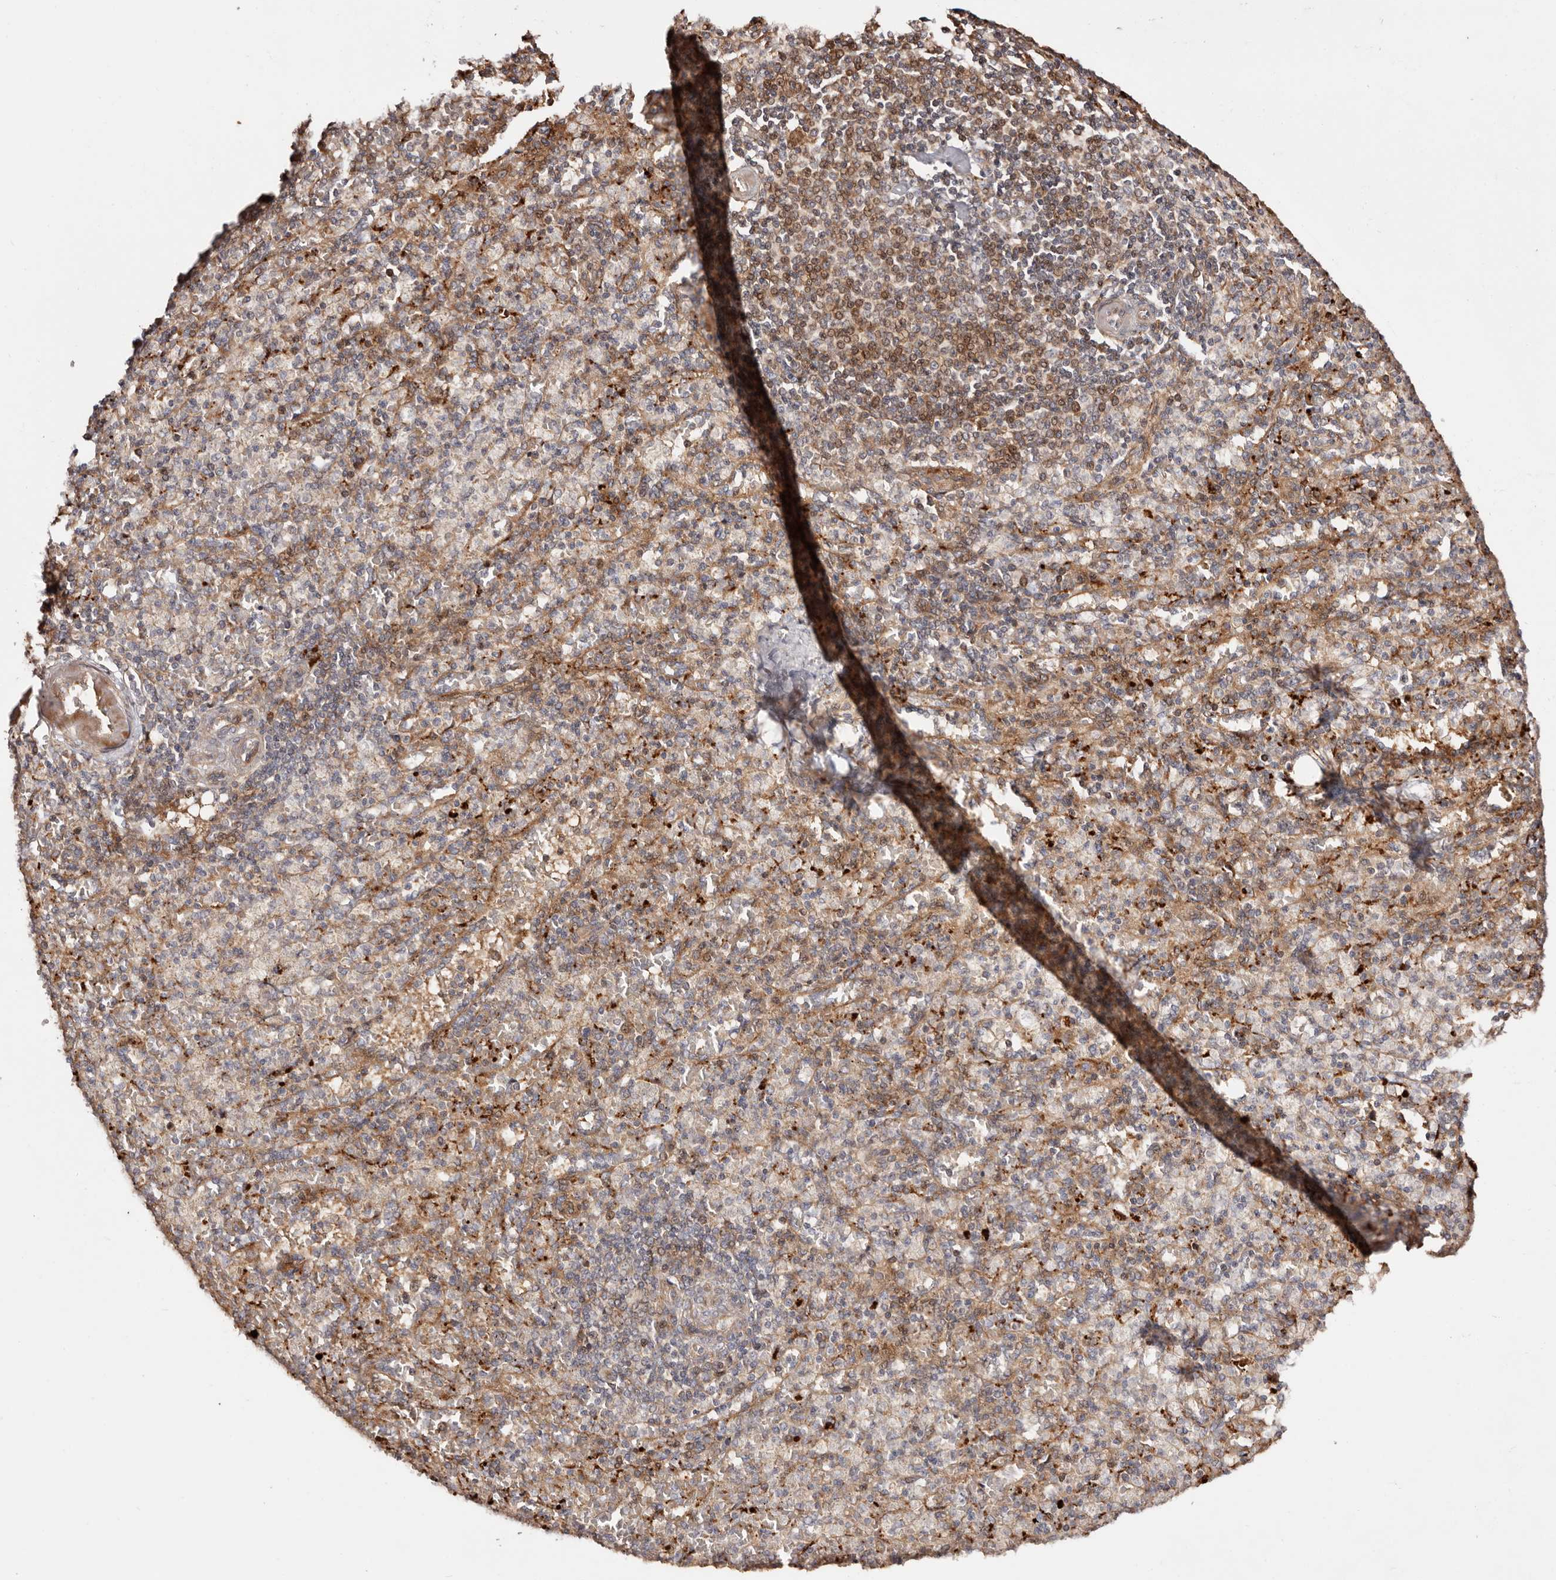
{"staining": {"intensity": "moderate", "quantity": "25%-75%", "location": "cytoplasmic/membranous,nuclear"}, "tissue": "spleen", "cell_type": "Cells in red pulp", "image_type": "normal", "snomed": [{"axis": "morphology", "description": "Normal tissue, NOS"}, {"axis": "topography", "description": "Spleen"}], "caption": "Brown immunohistochemical staining in unremarkable human spleen exhibits moderate cytoplasmic/membranous,nuclear expression in approximately 25%-75% of cells in red pulp.", "gene": "PTPN22", "patient": {"sex": "female", "age": 74}}